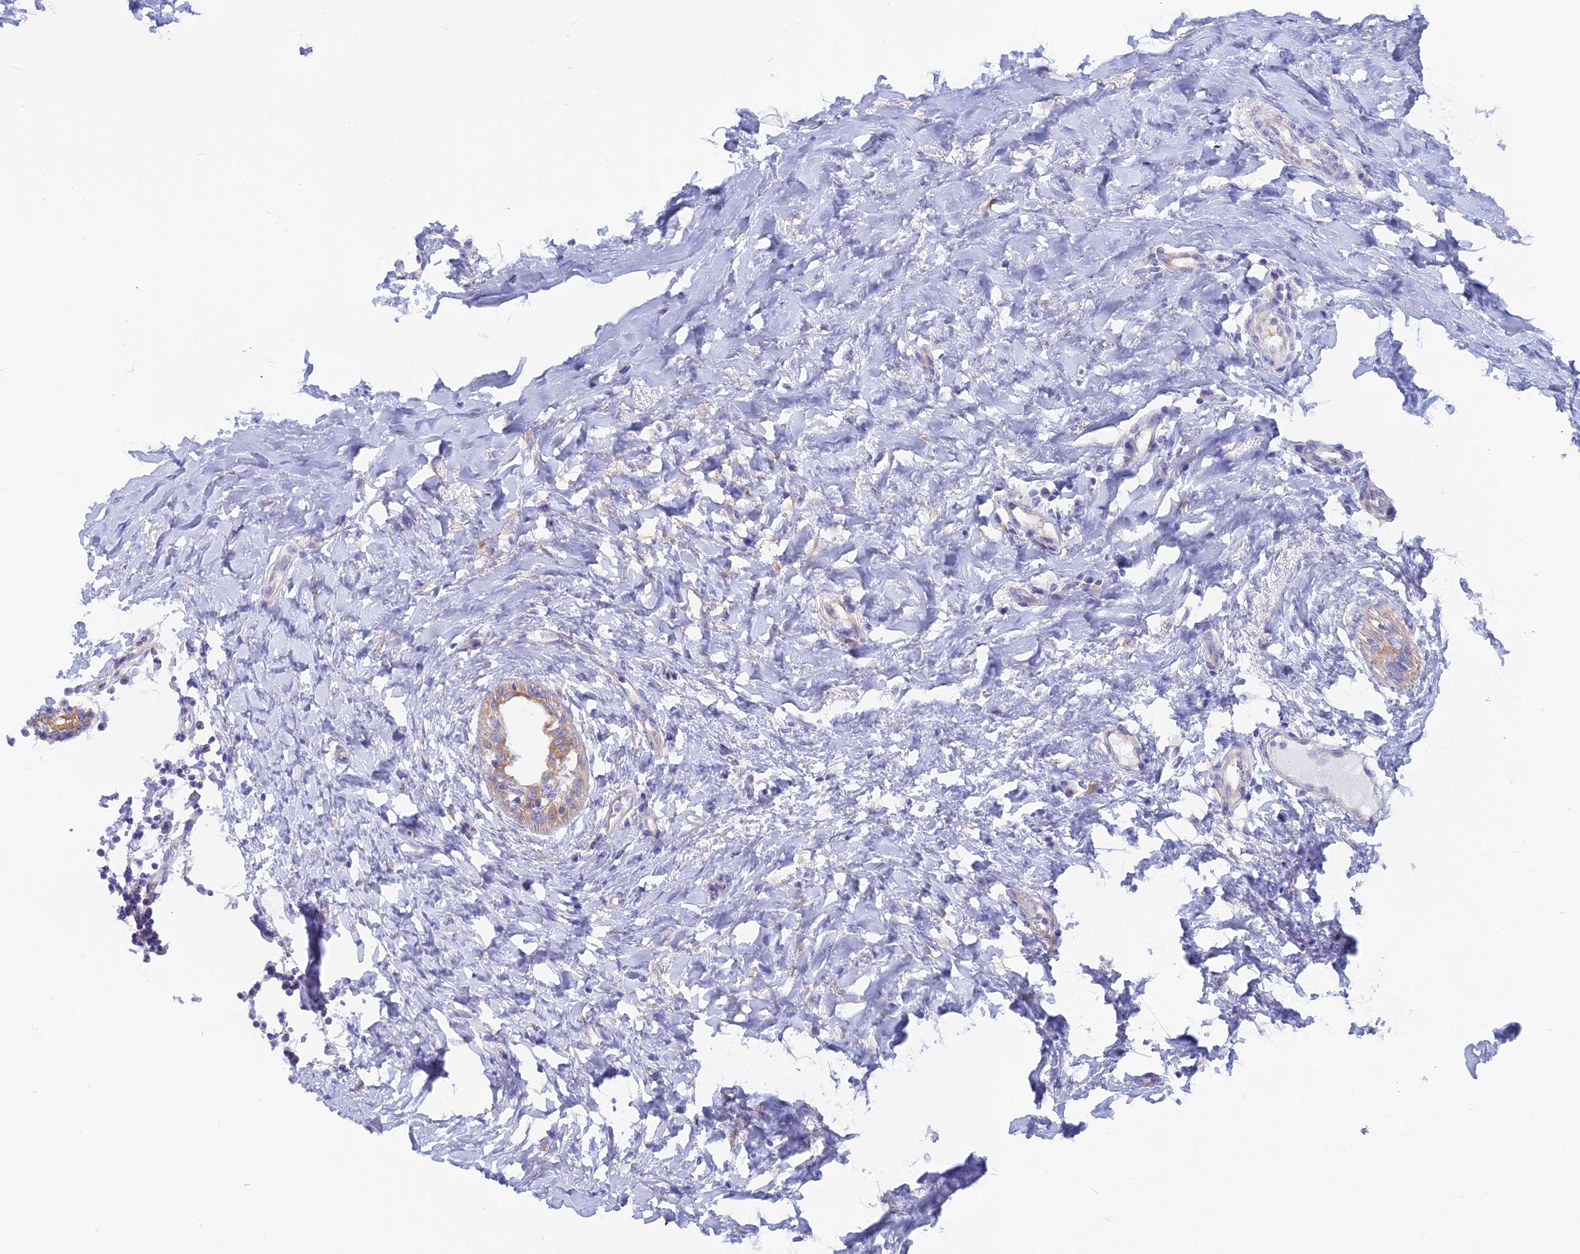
{"staining": {"intensity": "moderate", "quantity": ">75%", "location": "cytoplasmic/membranous"}, "tissue": "breast cancer", "cell_type": "Tumor cells", "image_type": "cancer", "snomed": [{"axis": "morphology", "description": "Duct carcinoma"}, {"axis": "topography", "description": "Breast"}], "caption": "Immunohistochemistry (IHC) of breast cancer (intraductal carcinoma) reveals medium levels of moderate cytoplasmic/membranous staining in approximately >75% of tumor cells.", "gene": "LZTFL1", "patient": {"sex": "female", "age": 40}}